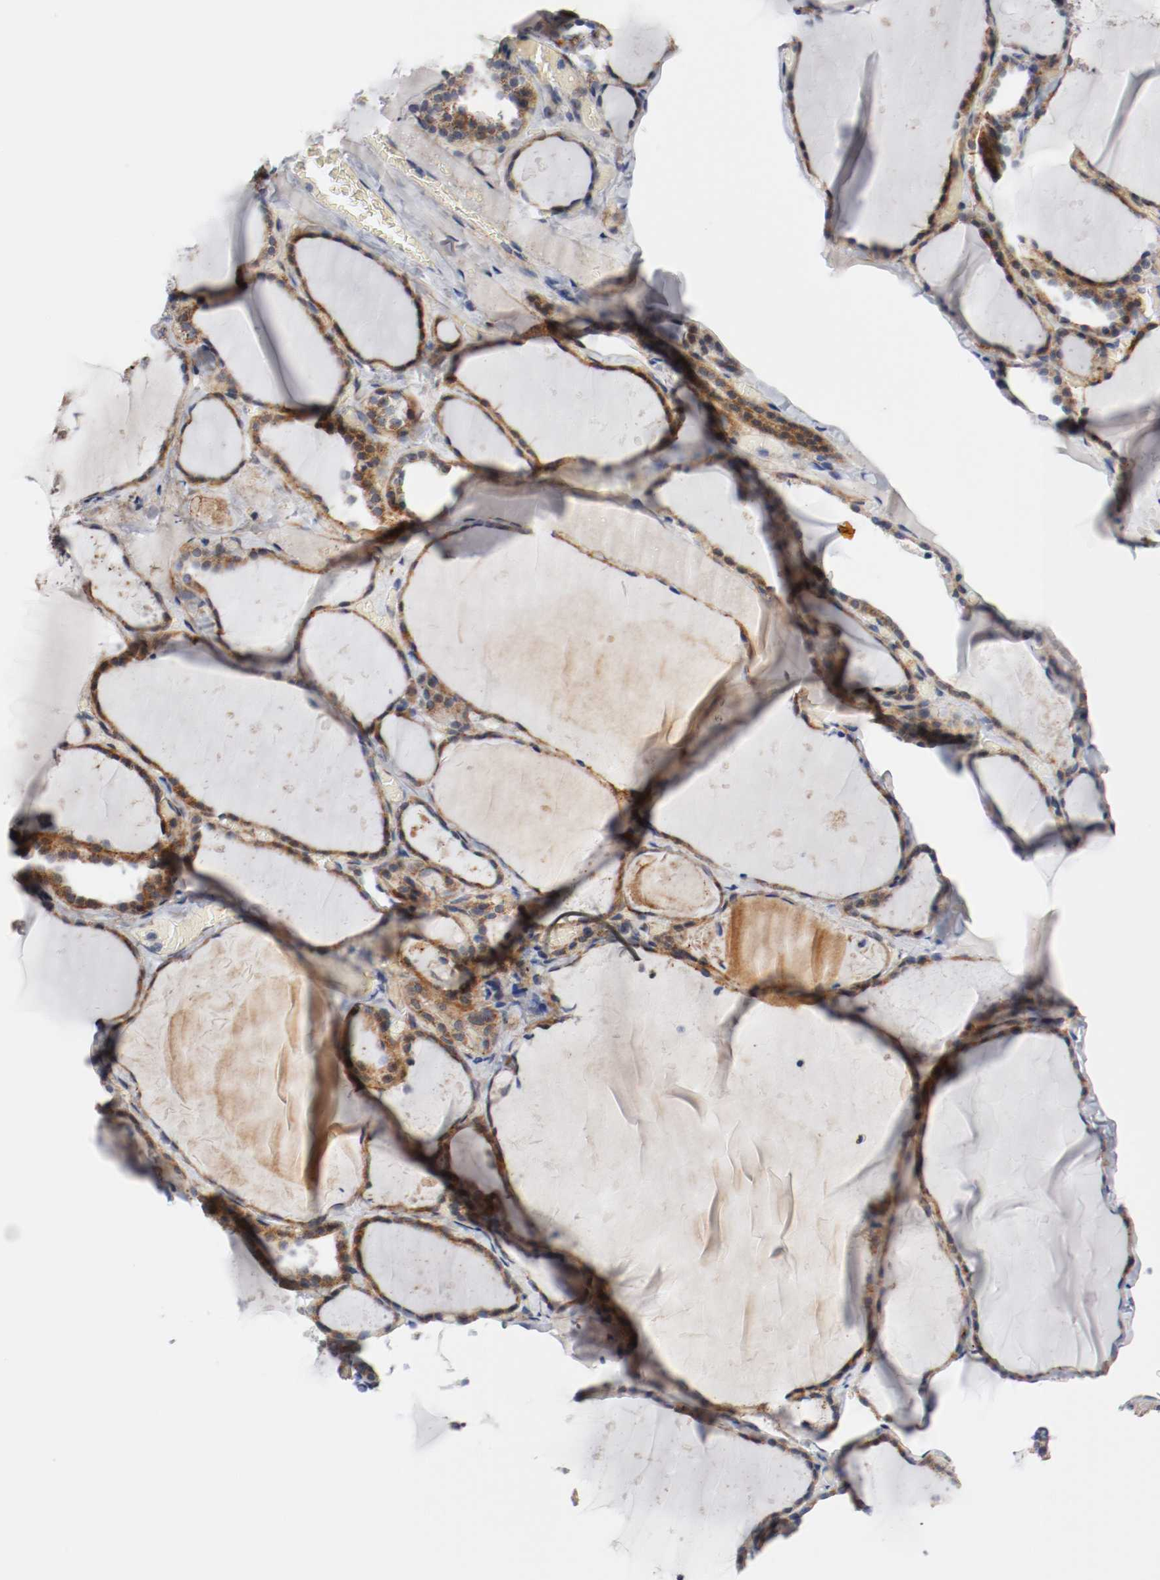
{"staining": {"intensity": "moderate", "quantity": ">75%", "location": "cytoplasmic/membranous"}, "tissue": "thyroid gland", "cell_type": "Glandular cells", "image_type": "normal", "snomed": [{"axis": "morphology", "description": "Normal tissue, NOS"}, {"axis": "topography", "description": "Thyroid gland"}], "caption": "Unremarkable thyroid gland reveals moderate cytoplasmic/membranous positivity in about >75% of glandular cells, visualized by immunohistochemistry. (brown staining indicates protein expression, while blue staining denotes nuclei).", "gene": "TUBD1", "patient": {"sex": "female", "age": 22}}